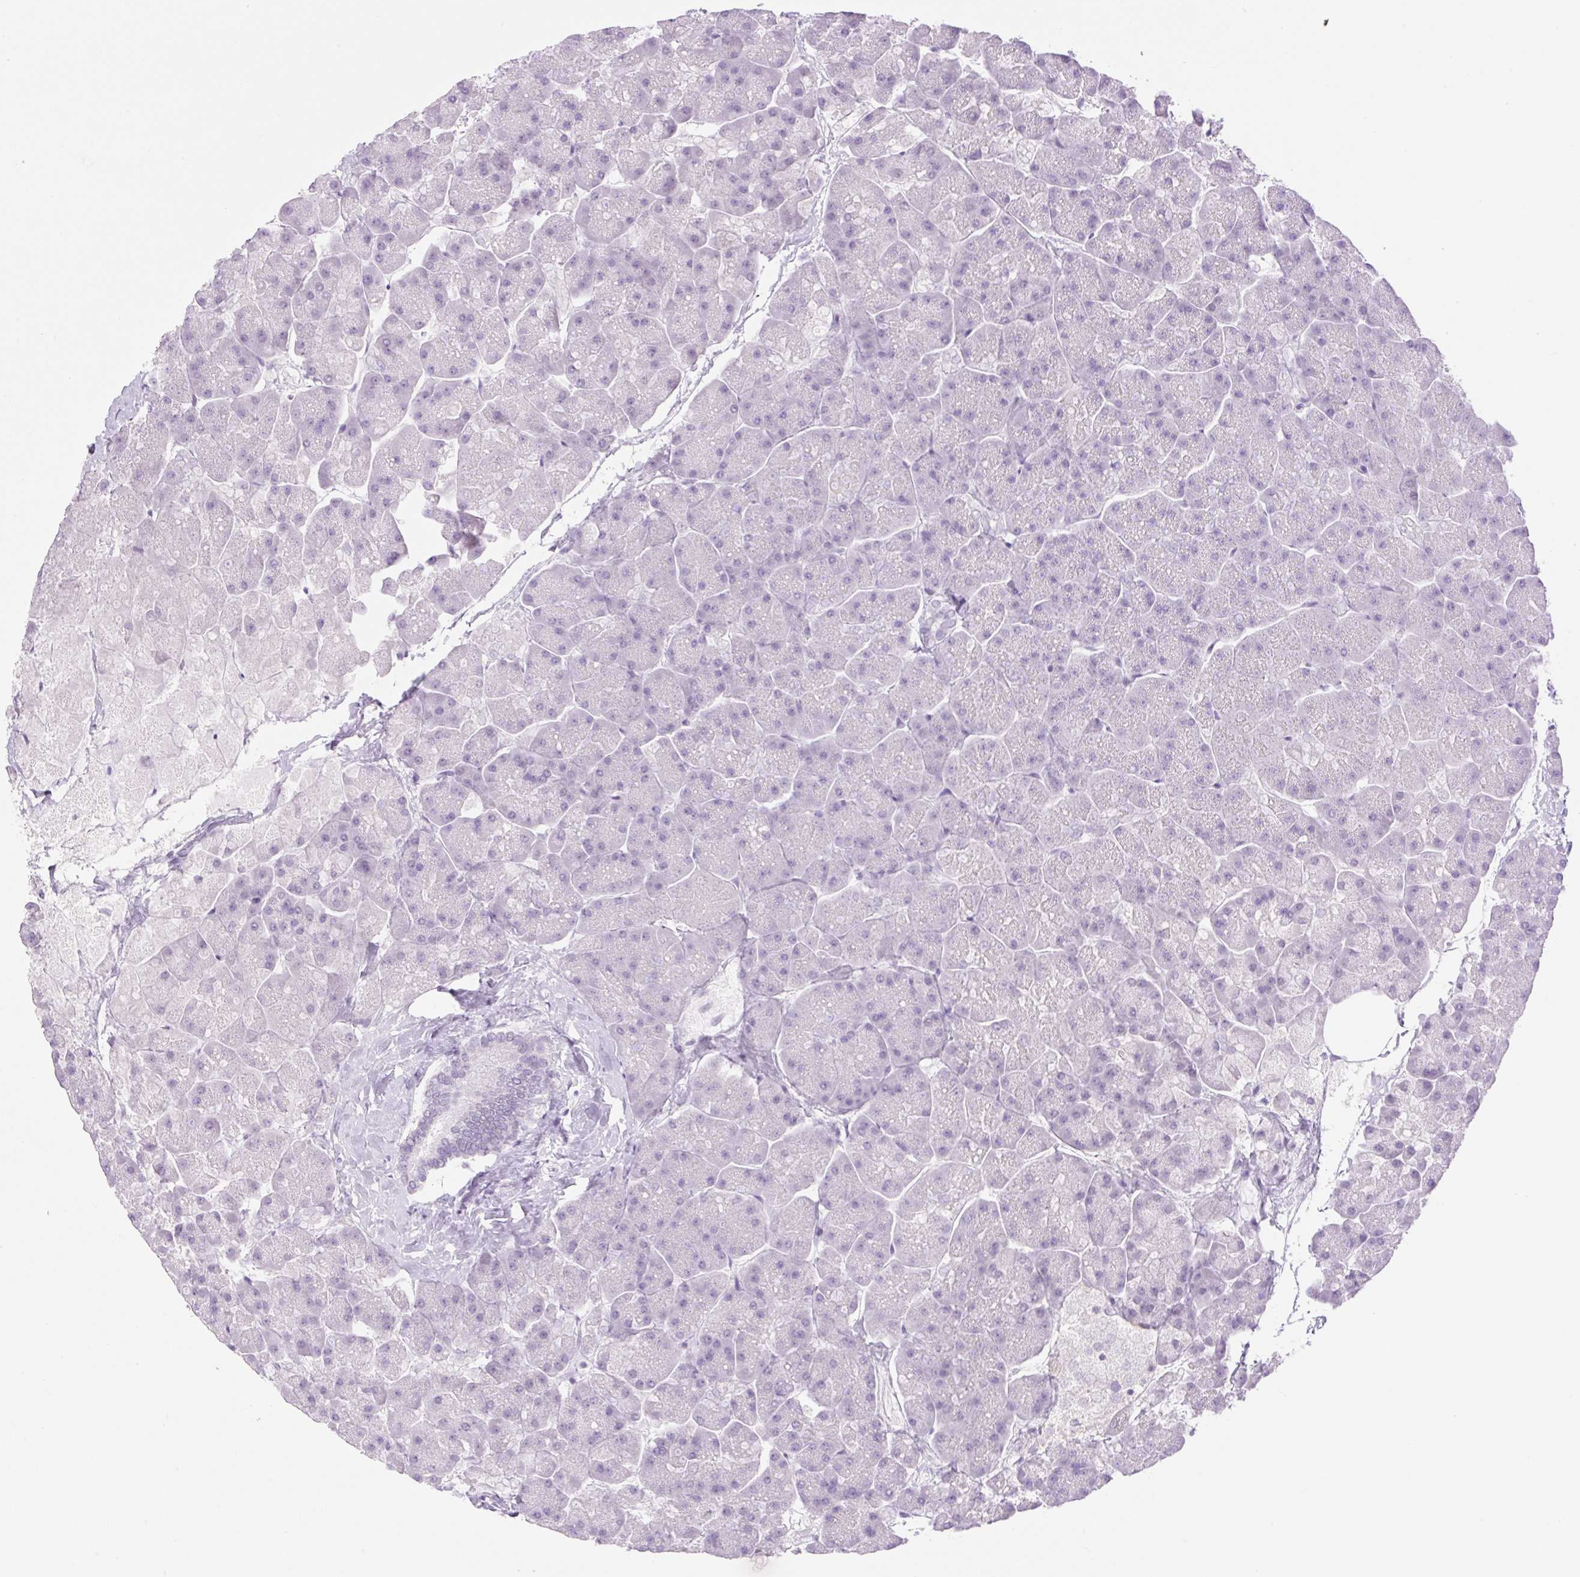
{"staining": {"intensity": "negative", "quantity": "none", "location": "none"}, "tissue": "pancreas", "cell_type": "Exocrine glandular cells", "image_type": "normal", "snomed": [{"axis": "morphology", "description": "Normal tissue, NOS"}, {"axis": "topography", "description": "Pancreas"}, {"axis": "topography", "description": "Peripheral nerve tissue"}], "caption": "This histopathology image is of benign pancreas stained with IHC to label a protein in brown with the nuclei are counter-stained blue. There is no expression in exocrine glandular cells.", "gene": "SP140L", "patient": {"sex": "male", "age": 54}}